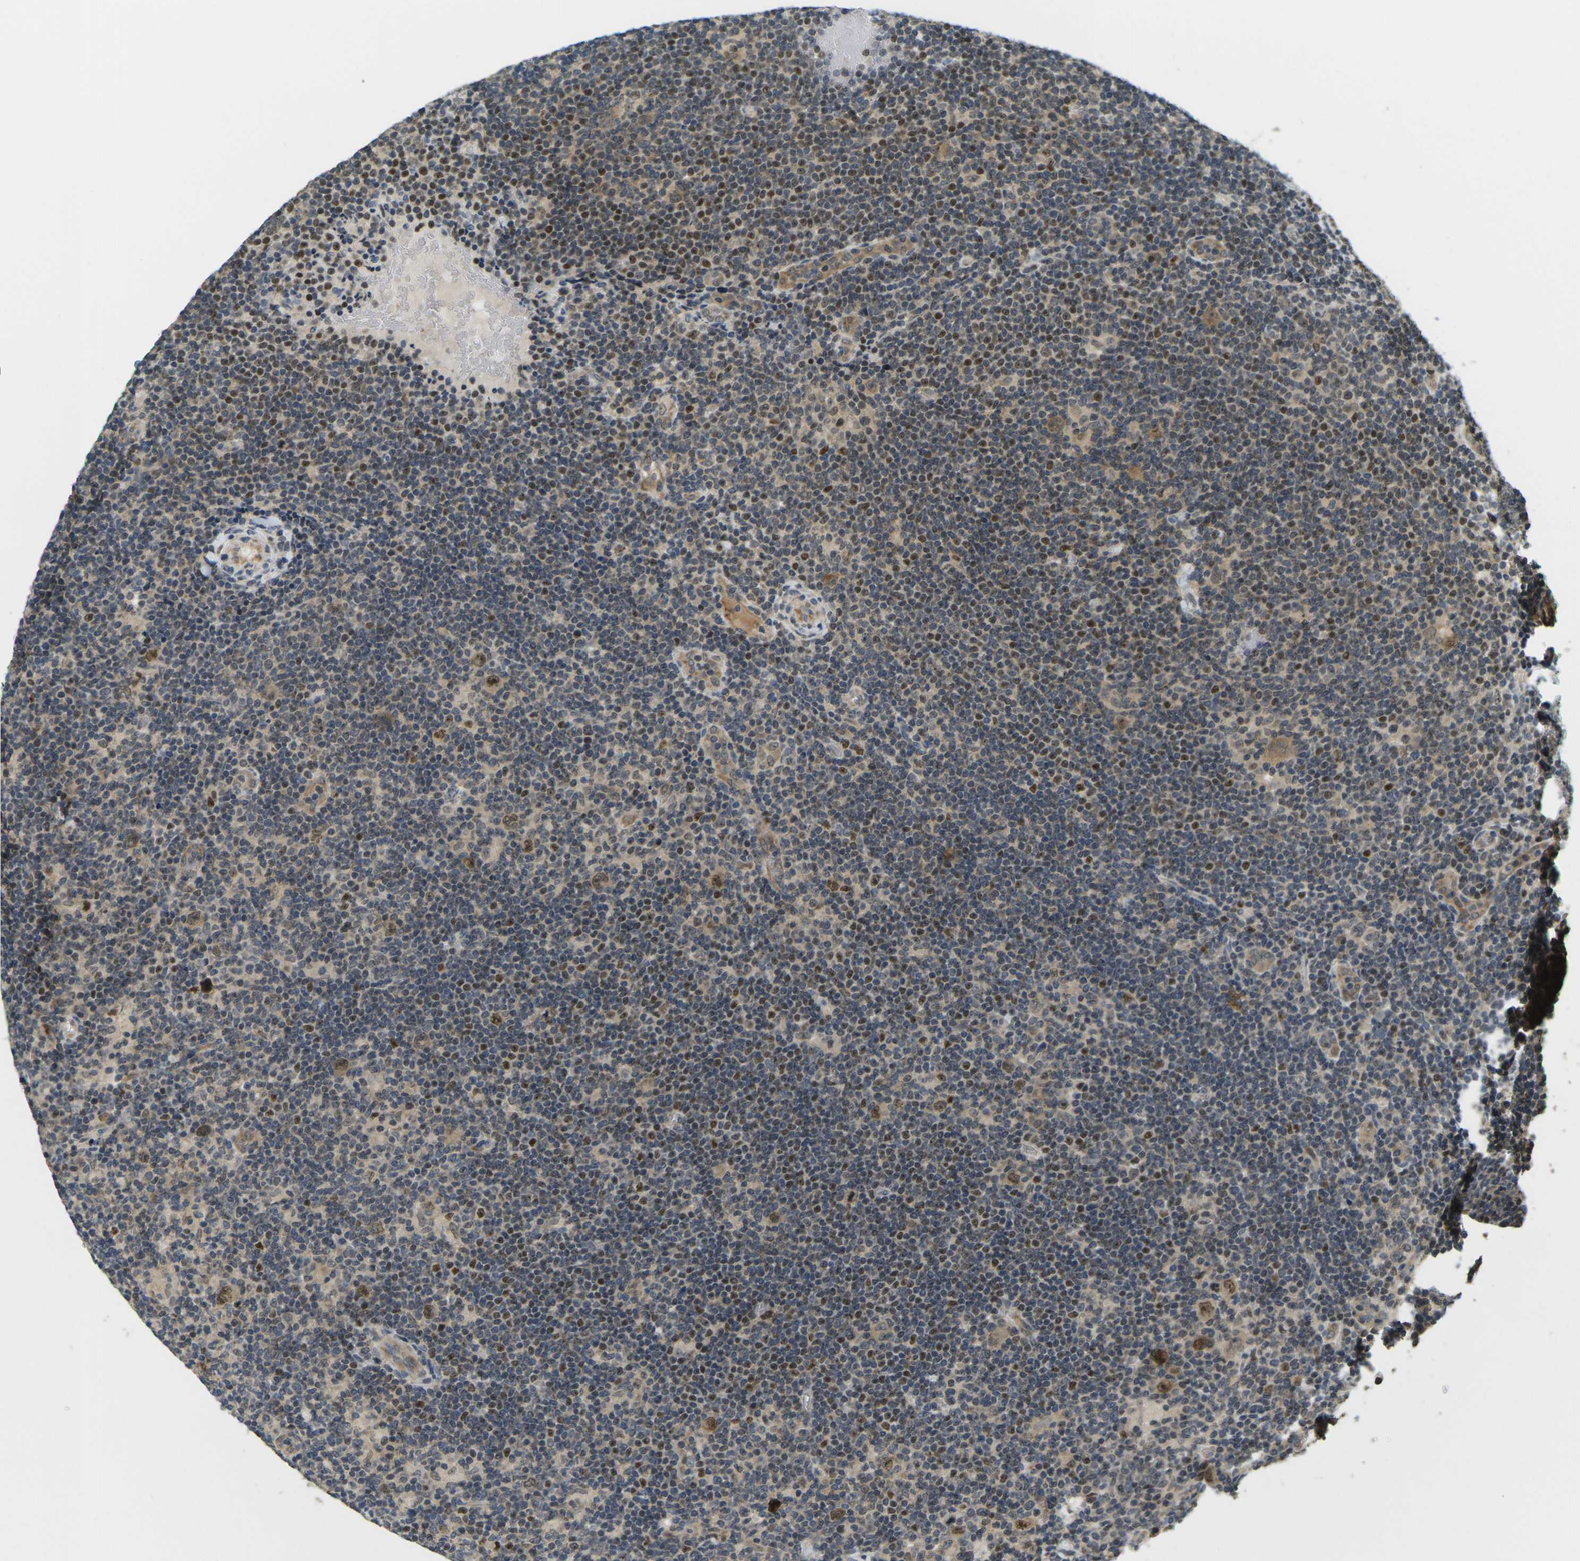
{"staining": {"intensity": "moderate", "quantity": ">75%", "location": "cytoplasmic/membranous,nuclear"}, "tissue": "lymphoma", "cell_type": "Tumor cells", "image_type": "cancer", "snomed": [{"axis": "morphology", "description": "Hodgkin's disease, NOS"}, {"axis": "topography", "description": "Lymph node"}], "caption": "Tumor cells display medium levels of moderate cytoplasmic/membranous and nuclear positivity in about >75% of cells in Hodgkin's disease. Using DAB (brown) and hematoxylin (blue) stains, captured at high magnification using brightfield microscopy.", "gene": "KLHL8", "patient": {"sex": "female", "age": 57}}